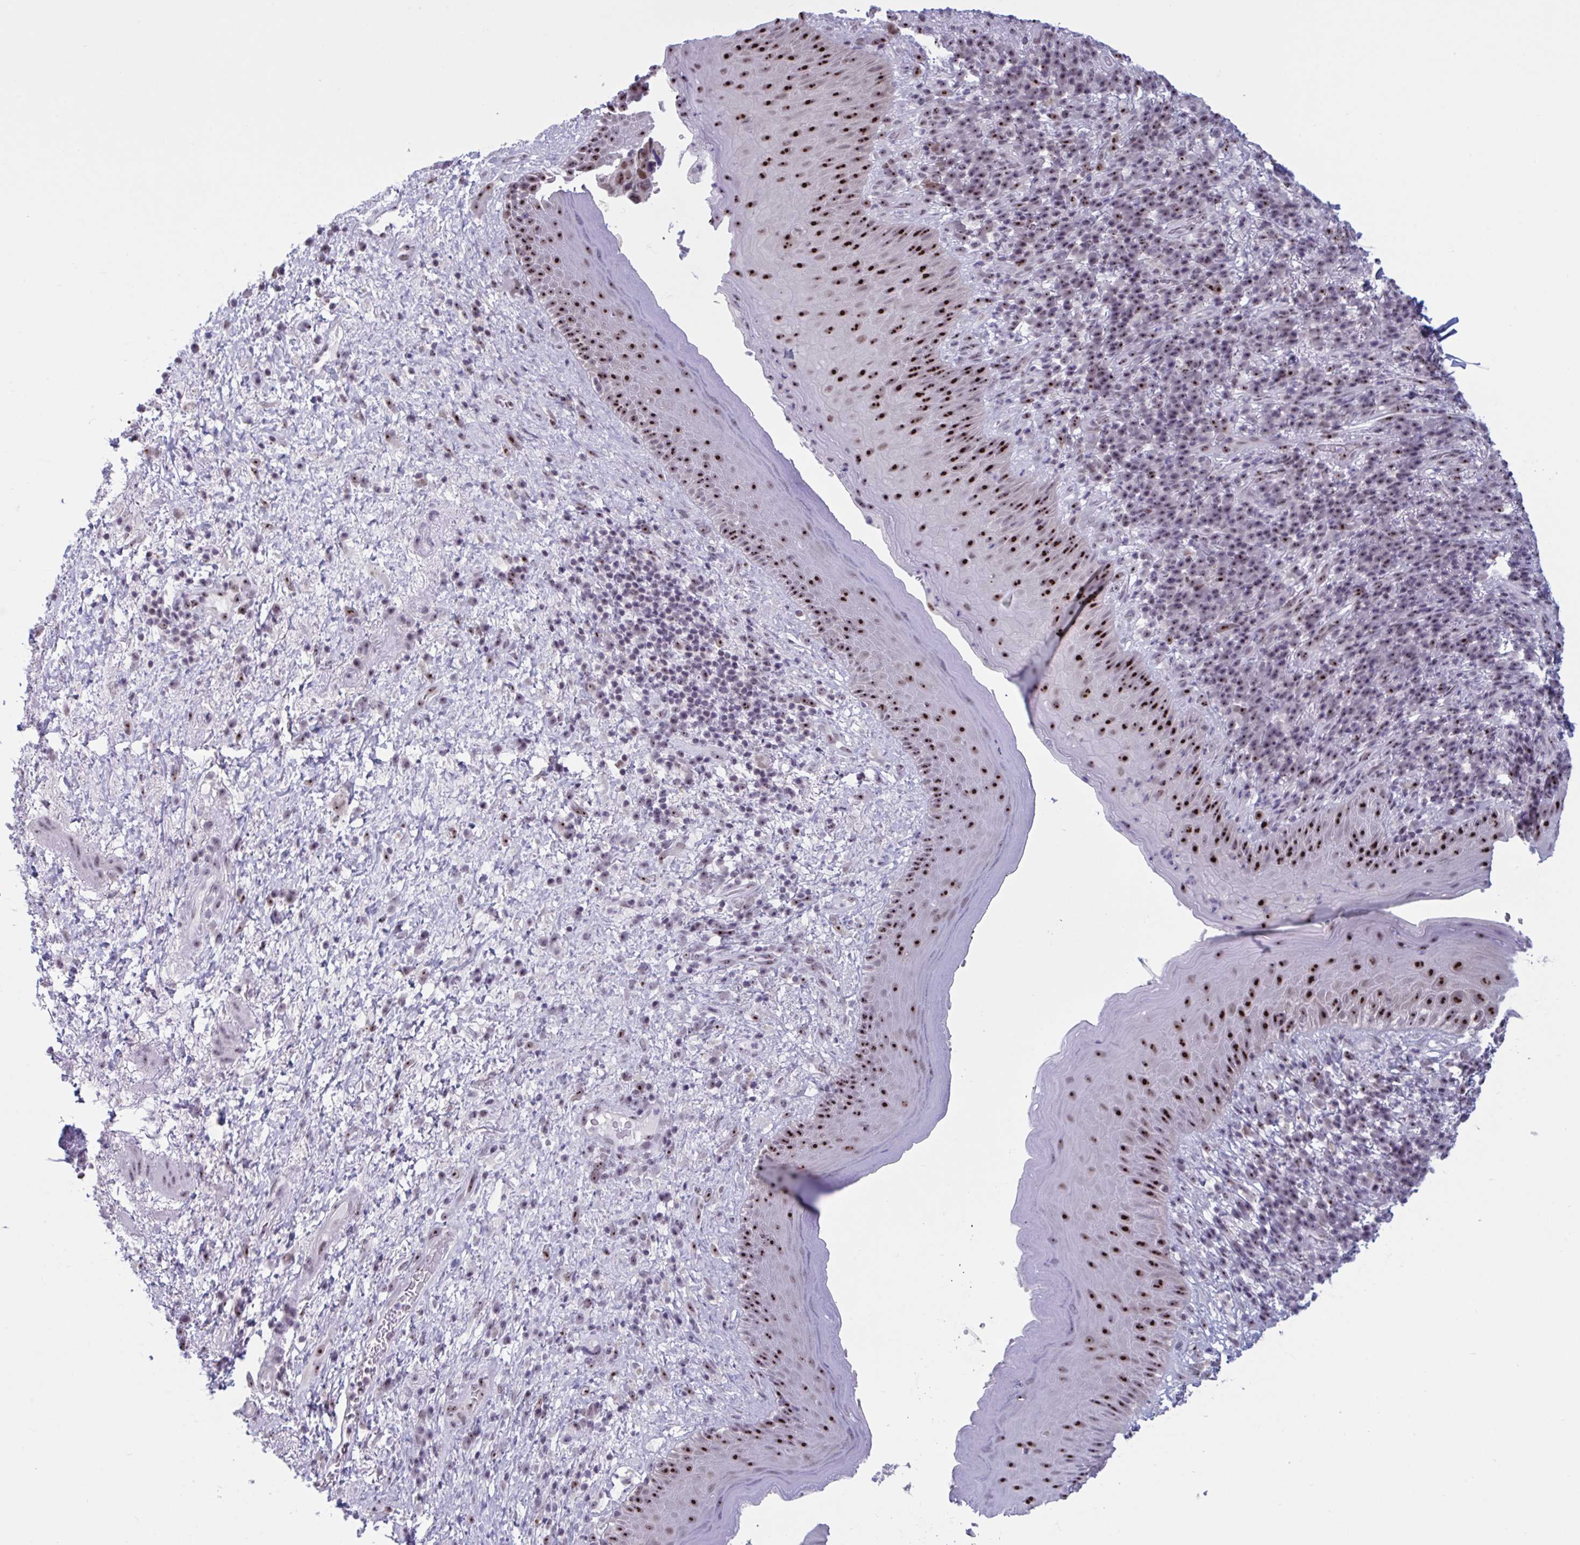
{"staining": {"intensity": "strong", "quantity": ">75%", "location": "nuclear"}, "tissue": "skin", "cell_type": "Epidermal cells", "image_type": "normal", "snomed": [{"axis": "morphology", "description": "Normal tissue, NOS"}, {"axis": "topography", "description": "Anal"}], "caption": "Immunohistochemical staining of unremarkable skin exhibits strong nuclear protein expression in approximately >75% of epidermal cells. (DAB (3,3'-diaminobenzidine) = brown stain, brightfield microscopy at high magnification).", "gene": "TGM6", "patient": {"sex": "male", "age": 78}}